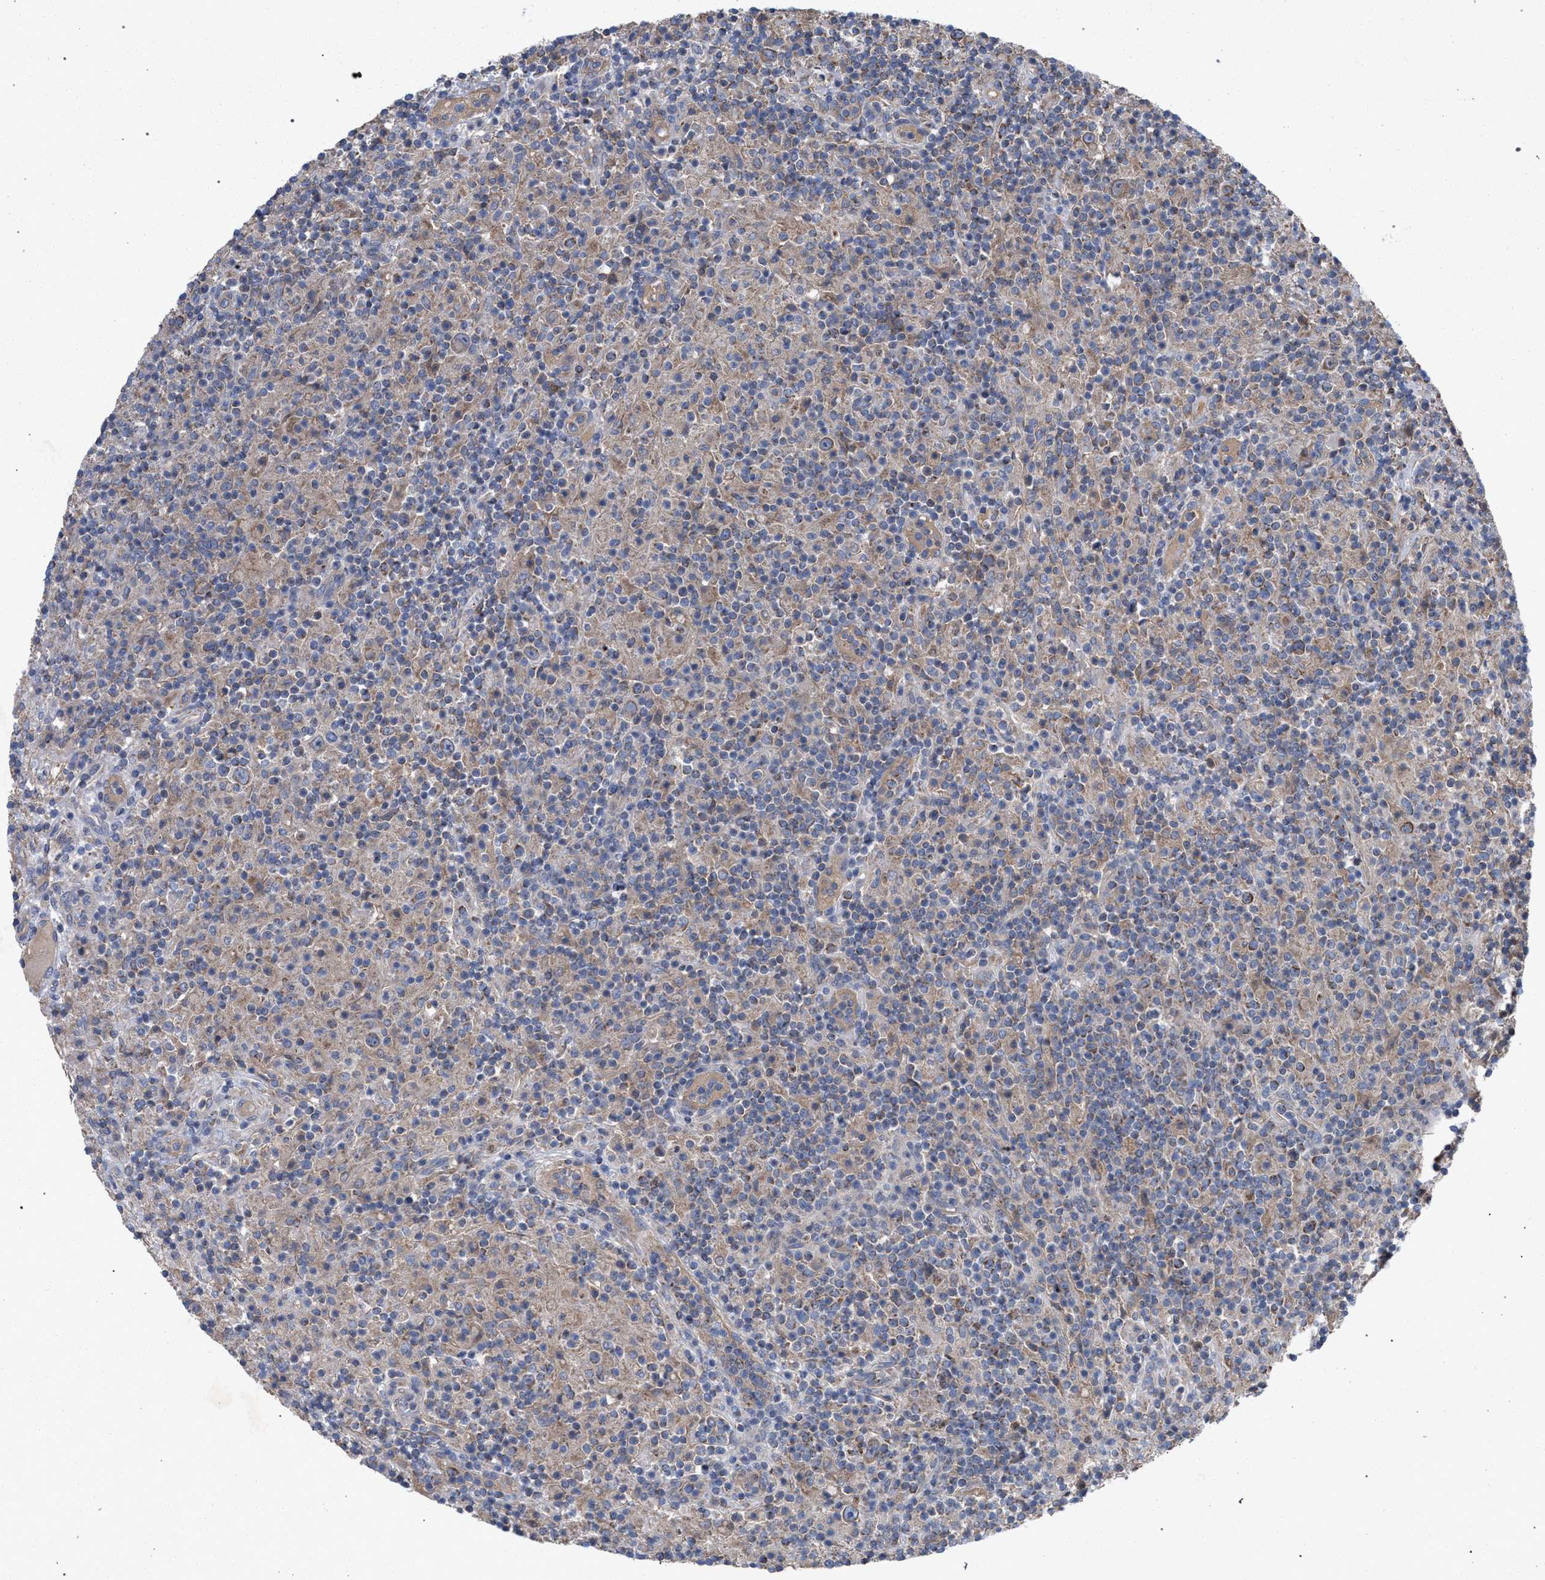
{"staining": {"intensity": "moderate", "quantity": ">75%", "location": "cytoplasmic/membranous"}, "tissue": "lymphoma", "cell_type": "Tumor cells", "image_type": "cancer", "snomed": [{"axis": "morphology", "description": "Hodgkin's disease, NOS"}, {"axis": "topography", "description": "Lymph node"}], "caption": "This histopathology image displays IHC staining of human lymphoma, with medium moderate cytoplasmic/membranous expression in about >75% of tumor cells.", "gene": "BCL2L12", "patient": {"sex": "male", "age": 70}}